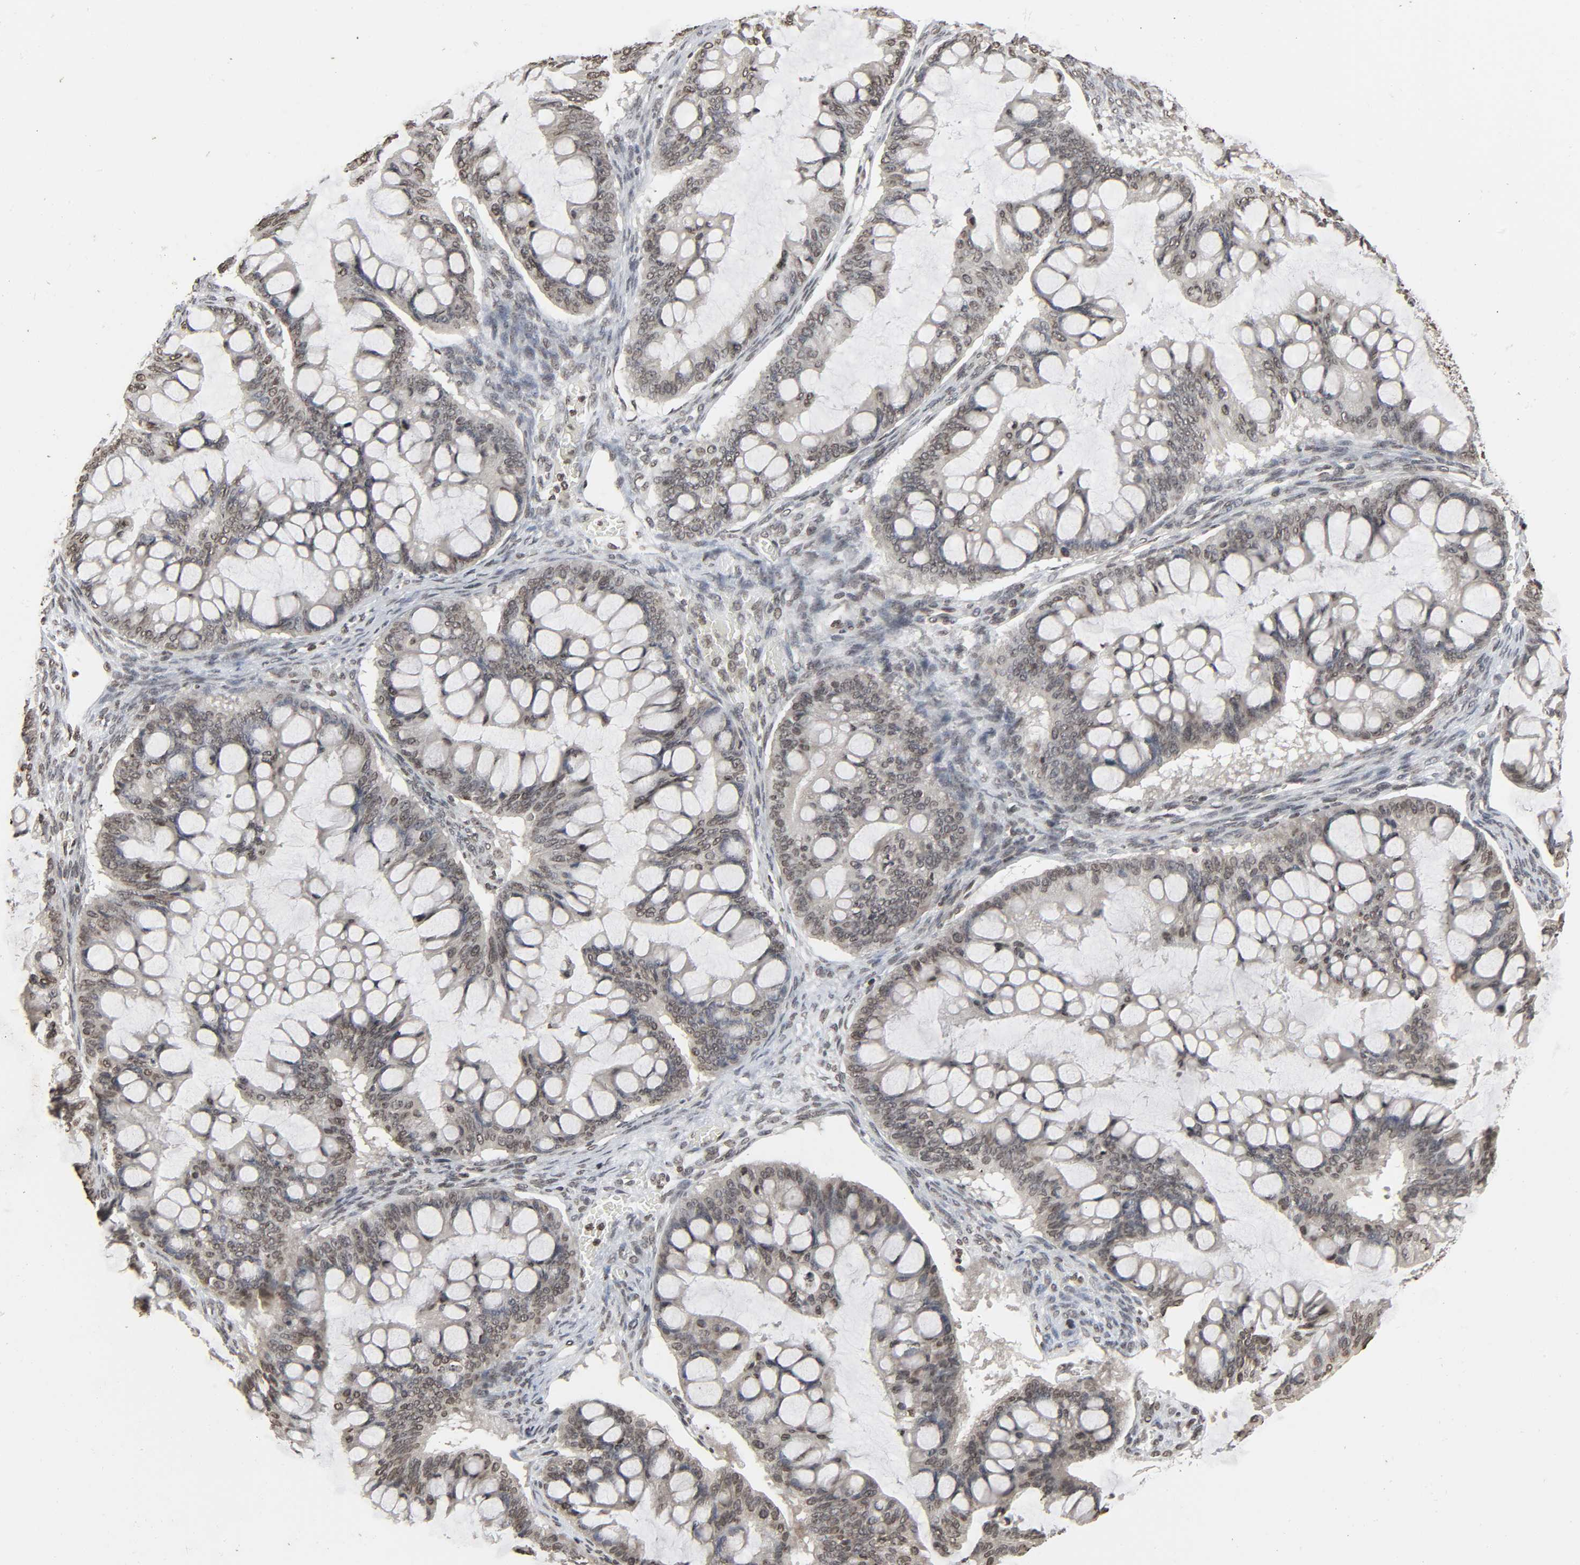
{"staining": {"intensity": "weak", "quantity": ">75%", "location": "nuclear"}, "tissue": "ovarian cancer", "cell_type": "Tumor cells", "image_type": "cancer", "snomed": [{"axis": "morphology", "description": "Cystadenocarcinoma, mucinous, NOS"}, {"axis": "topography", "description": "Ovary"}], "caption": "Immunohistochemical staining of human ovarian cancer displays weak nuclear protein positivity in about >75% of tumor cells.", "gene": "ELAVL1", "patient": {"sex": "female", "age": 73}}